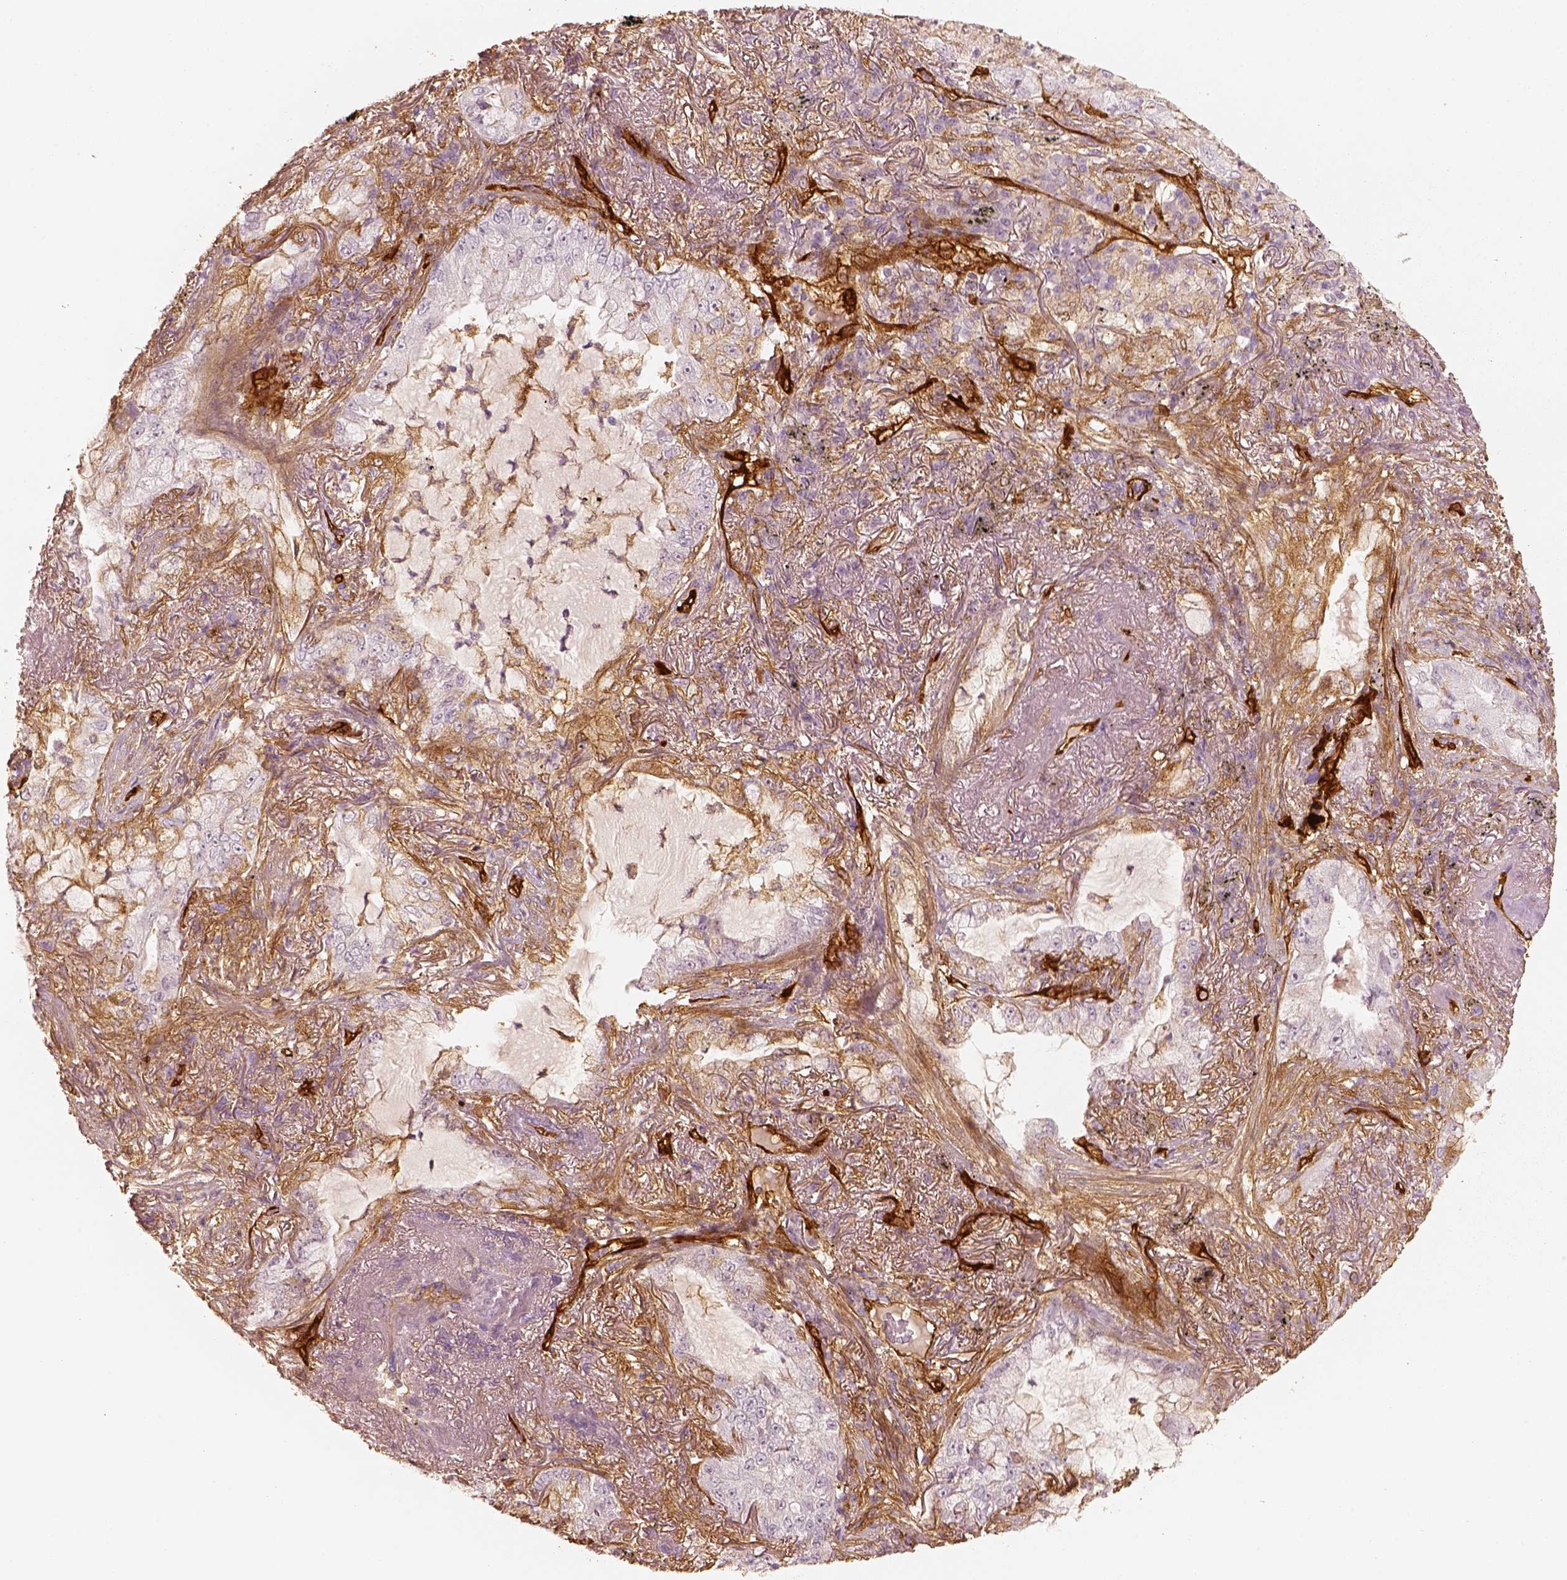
{"staining": {"intensity": "negative", "quantity": "none", "location": "none"}, "tissue": "lung cancer", "cell_type": "Tumor cells", "image_type": "cancer", "snomed": [{"axis": "morphology", "description": "Adenocarcinoma, NOS"}, {"axis": "topography", "description": "Lung"}], "caption": "The IHC photomicrograph has no significant expression in tumor cells of lung cancer tissue.", "gene": "FSCN1", "patient": {"sex": "female", "age": 73}}